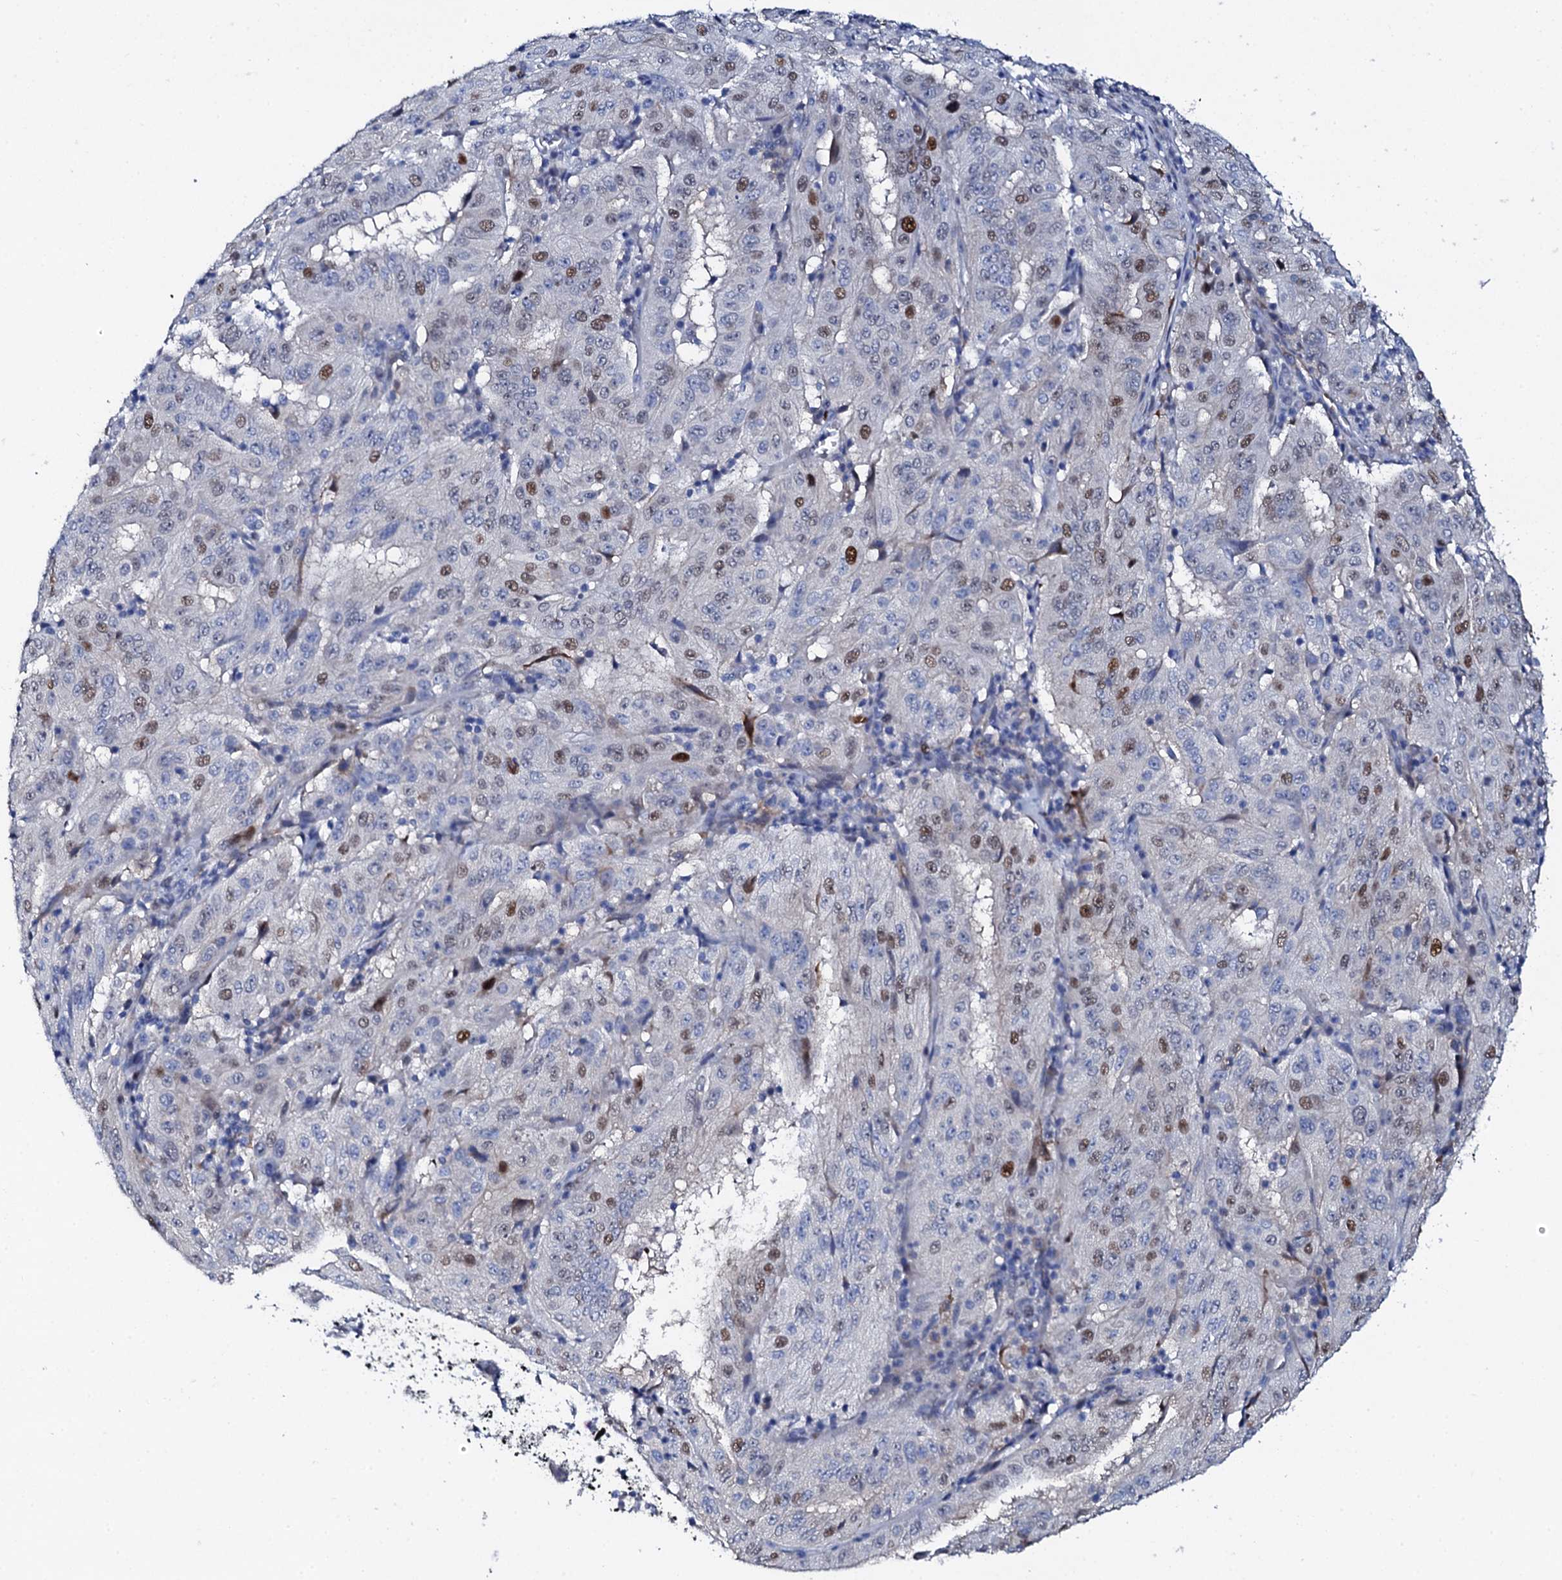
{"staining": {"intensity": "moderate", "quantity": "25%-75%", "location": "nuclear"}, "tissue": "pancreatic cancer", "cell_type": "Tumor cells", "image_type": "cancer", "snomed": [{"axis": "morphology", "description": "Adenocarcinoma, NOS"}, {"axis": "topography", "description": "Pancreas"}], "caption": "Protein staining by immunohistochemistry displays moderate nuclear expression in about 25%-75% of tumor cells in pancreatic adenocarcinoma. Using DAB (3,3'-diaminobenzidine) (brown) and hematoxylin (blue) stains, captured at high magnification using brightfield microscopy.", "gene": "NUDT13", "patient": {"sex": "male", "age": 63}}